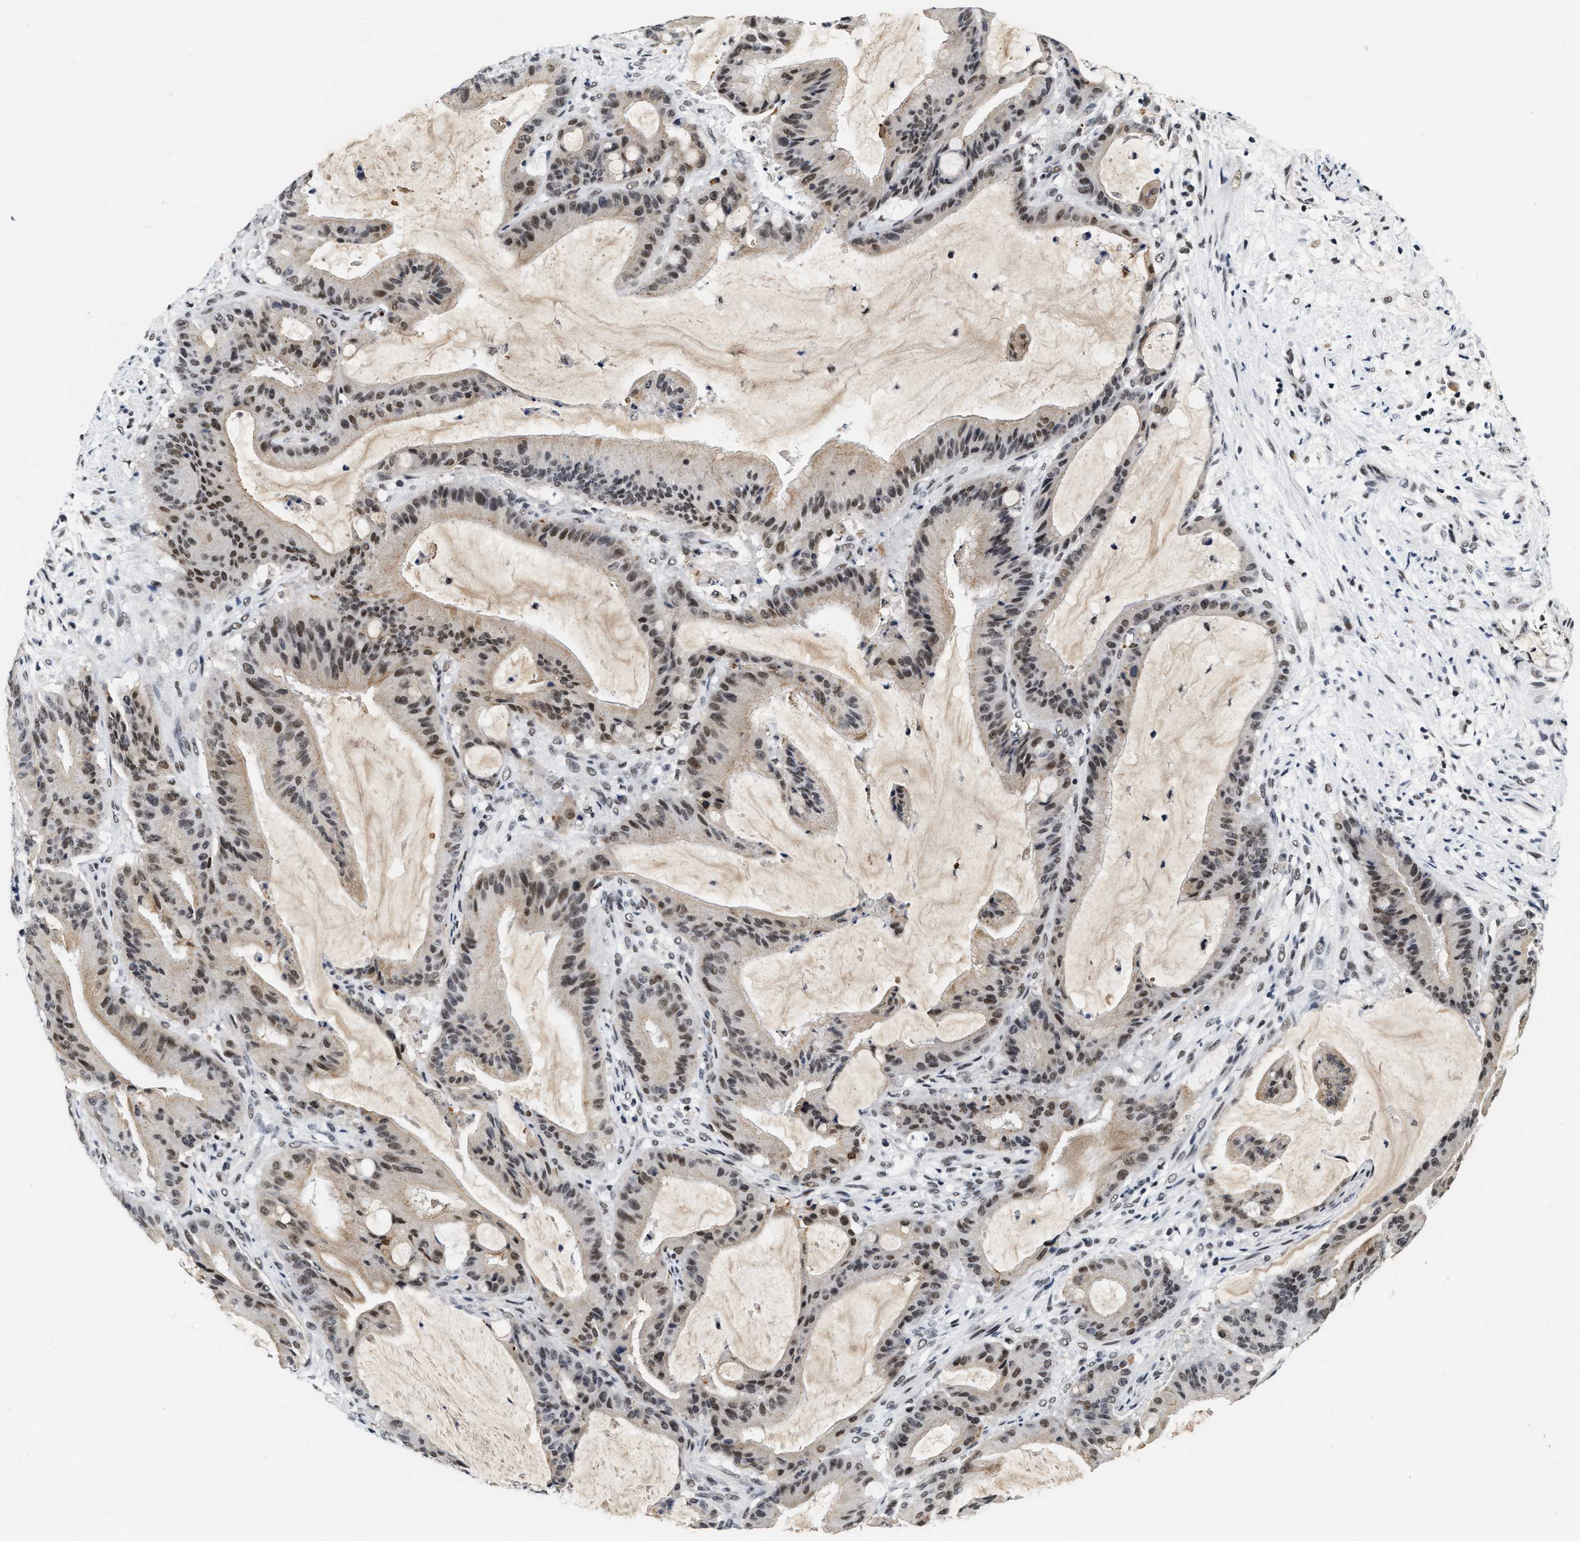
{"staining": {"intensity": "moderate", "quantity": ">75%", "location": "nuclear"}, "tissue": "liver cancer", "cell_type": "Tumor cells", "image_type": "cancer", "snomed": [{"axis": "morphology", "description": "Normal tissue, NOS"}, {"axis": "morphology", "description": "Cholangiocarcinoma"}, {"axis": "topography", "description": "Liver"}, {"axis": "topography", "description": "Peripheral nerve tissue"}], "caption": "The histopathology image displays immunohistochemical staining of liver cancer. There is moderate nuclear positivity is appreciated in about >75% of tumor cells.", "gene": "INIP", "patient": {"sex": "female", "age": 73}}